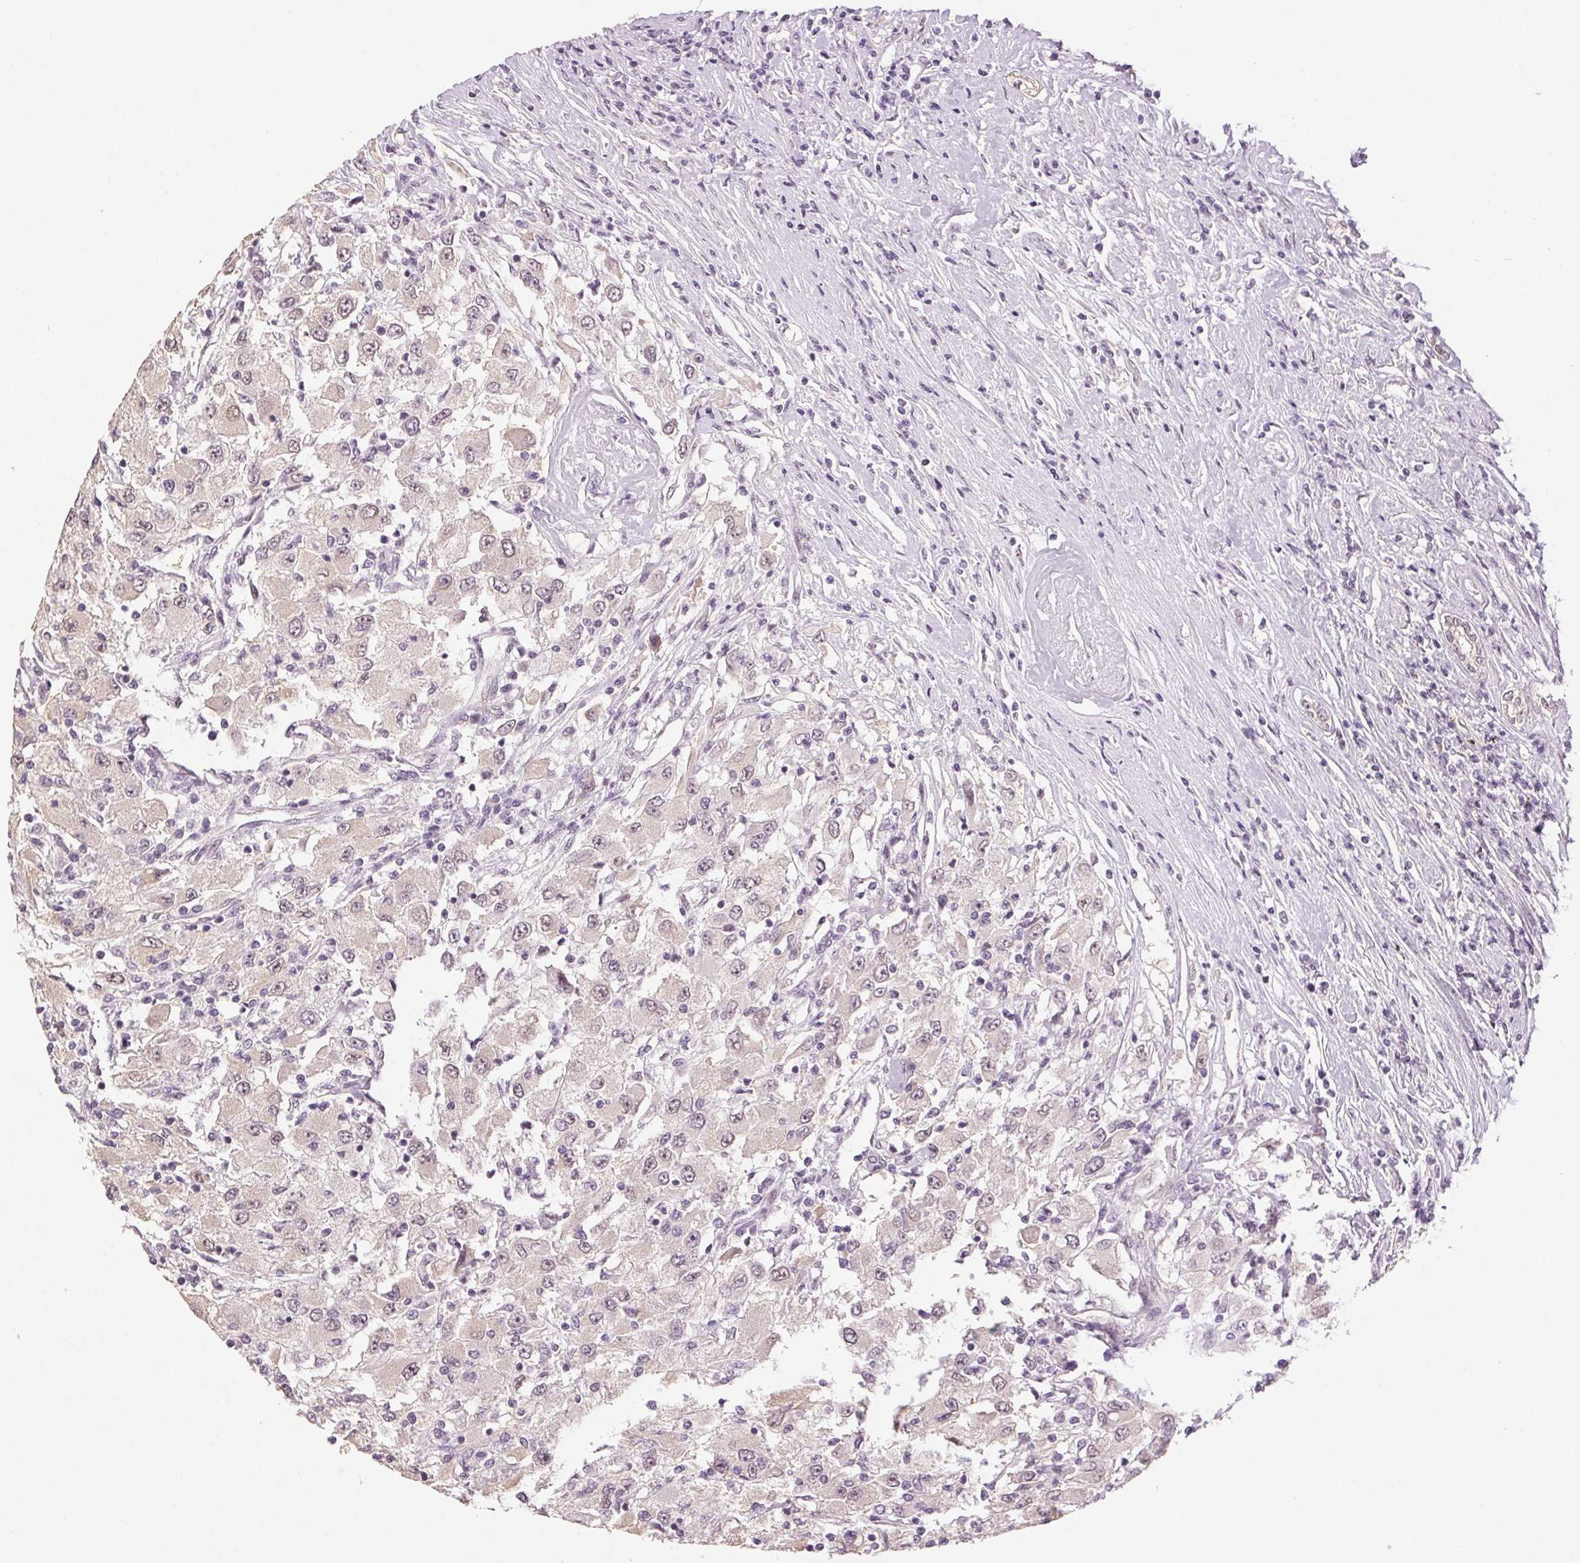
{"staining": {"intensity": "weak", "quantity": "<25%", "location": "nuclear"}, "tissue": "renal cancer", "cell_type": "Tumor cells", "image_type": "cancer", "snomed": [{"axis": "morphology", "description": "Adenocarcinoma, NOS"}, {"axis": "topography", "description": "Kidney"}], "caption": "This is an immunohistochemistry (IHC) image of human renal cancer. There is no staining in tumor cells.", "gene": "PLCB1", "patient": {"sex": "female", "age": 67}}